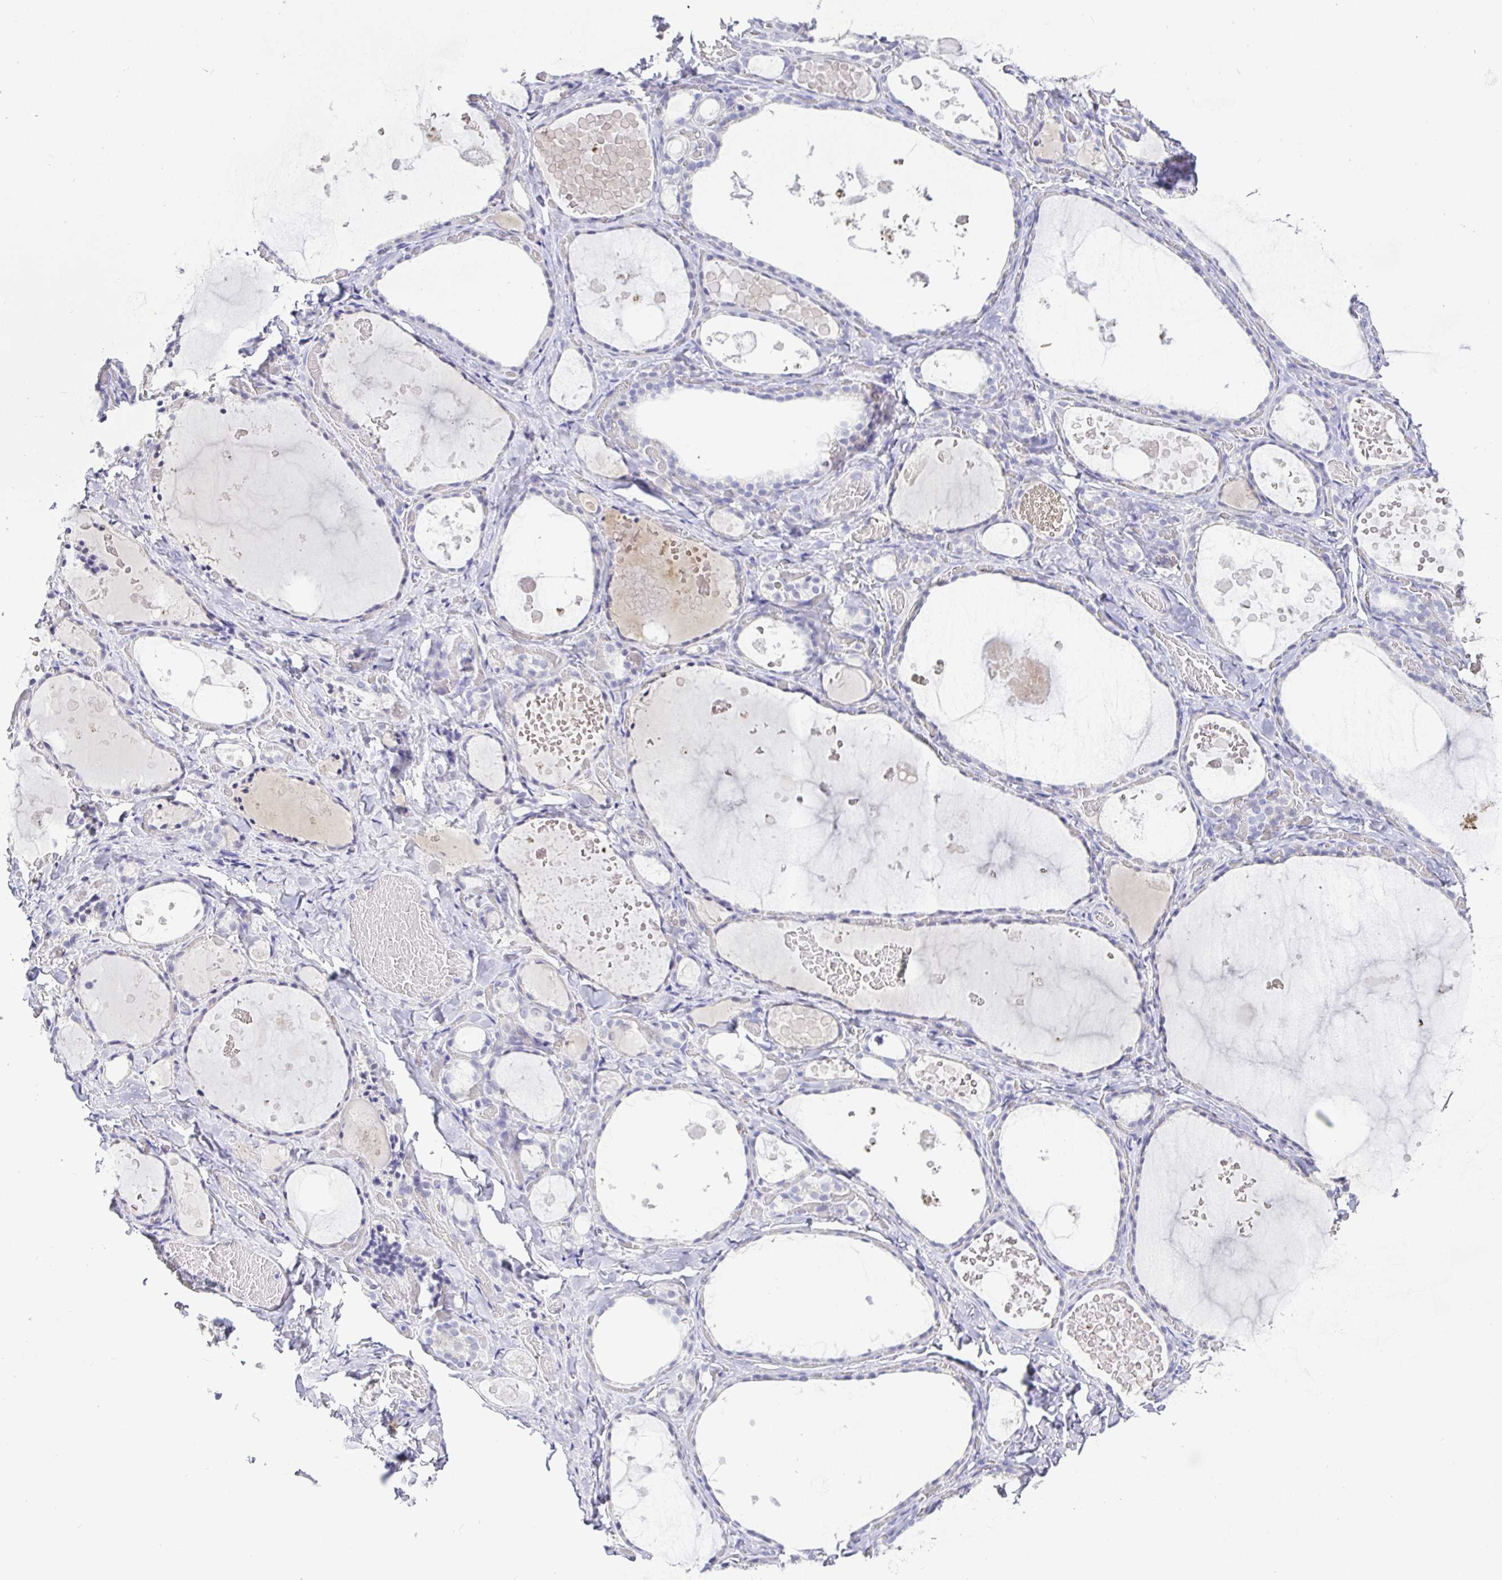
{"staining": {"intensity": "negative", "quantity": "none", "location": "none"}, "tissue": "thyroid gland", "cell_type": "Glandular cells", "image_type": "normal", "snomed": [{"axis": "morphology", "description": "Normal tissue, NOS"}, {"axis": "topography", "description": "Thyroid gland"}], "caption": "Unremarkable thyroid gland was stained to show a protein in brown. There is no significant expression in glandular cells. Brightfield microscopy of immunohistochemistry (IHC) stained with DAB (brown) and hematoxylin (blue), captured at high magnification.", "gene": "EZHIP", "patient": {"sex": "female", "age": 56}}